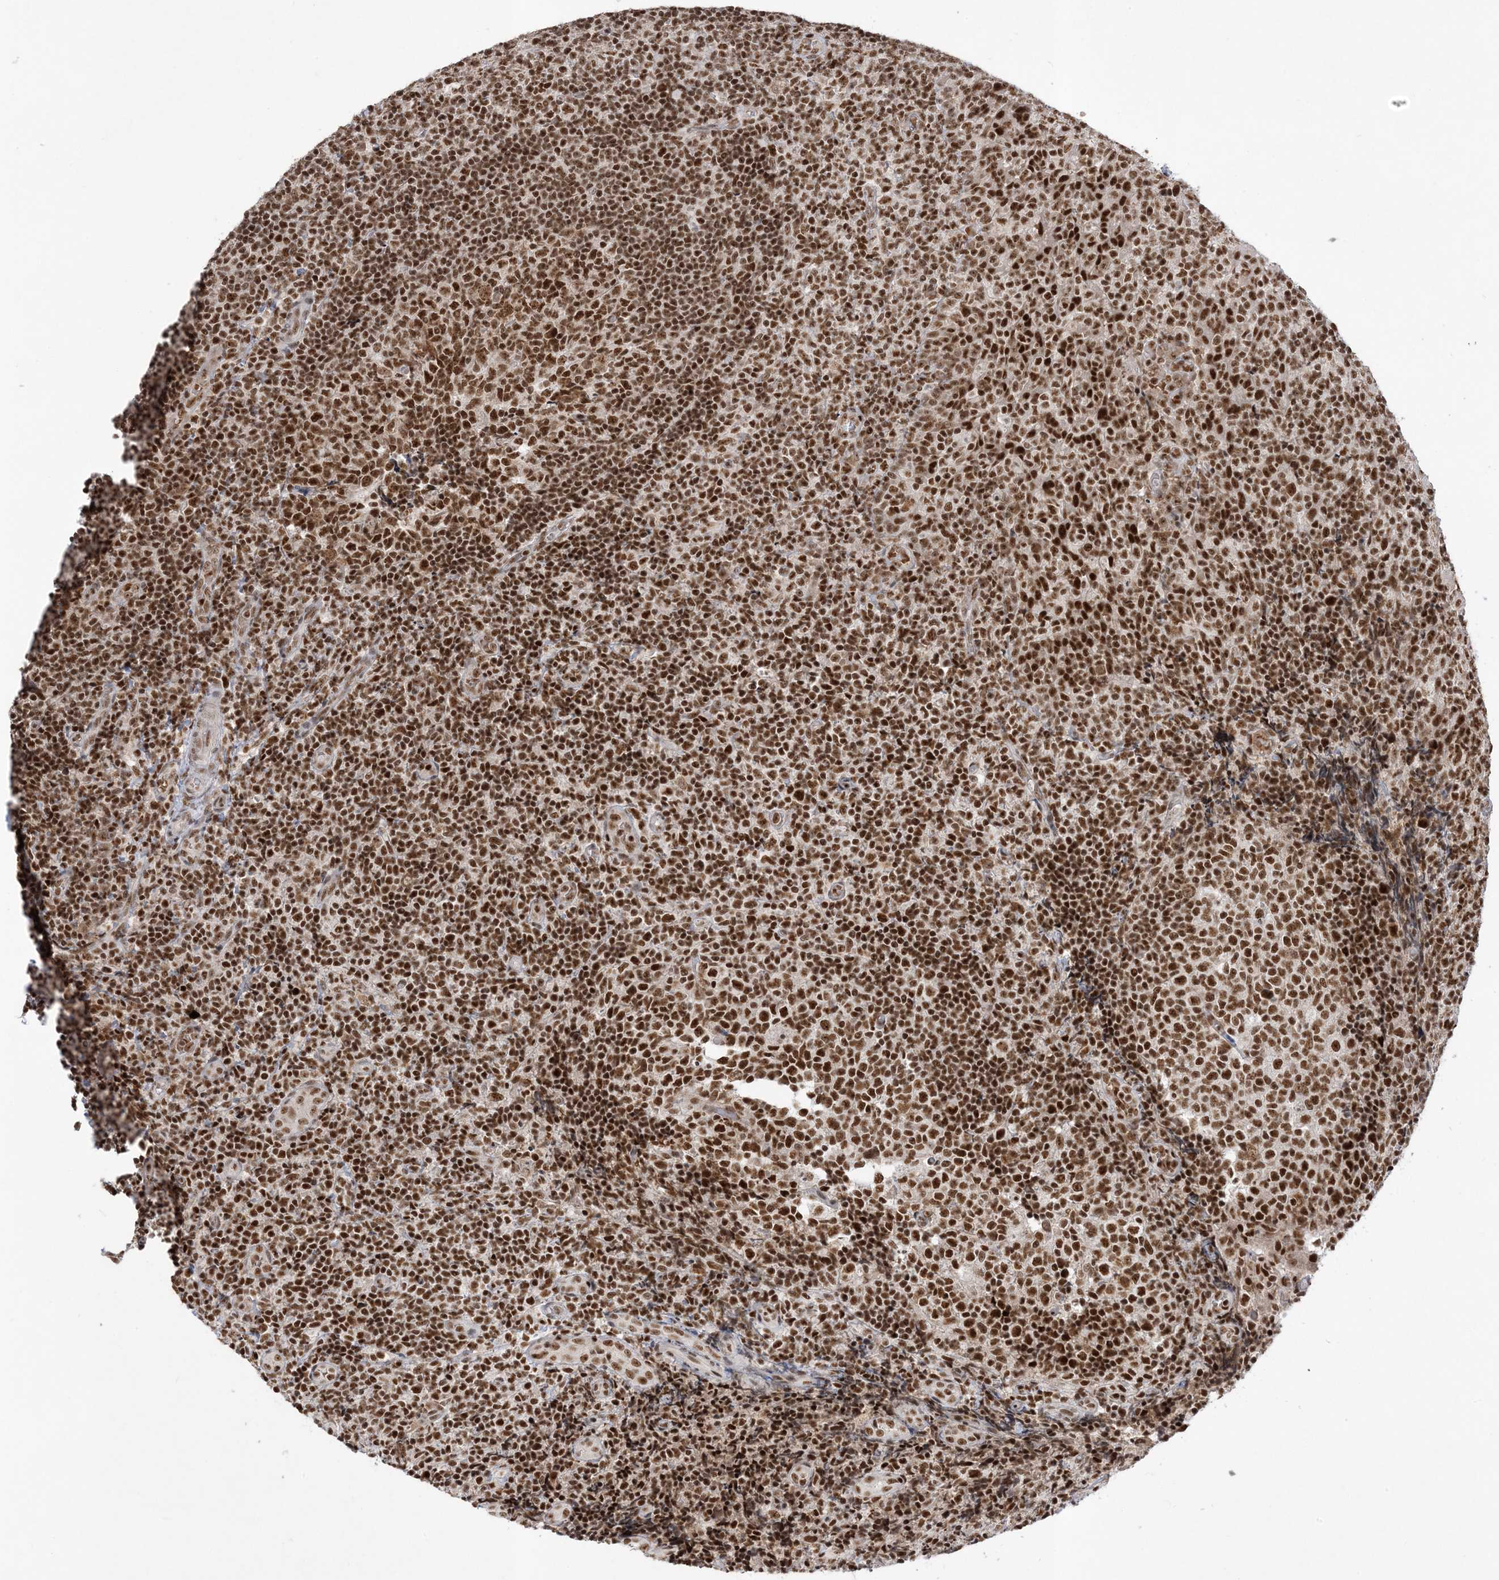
{"staining": {"intensity": "strong", "quantity": ">75%", "location": "nuclear"}, "tissue": "tonsil", "cell_type": "Germinal center cells", "image_type": "normal", "snomed": [{"axis": "morphology", "description": "Normal tissue, NOS"}, {"axis": "topography", "description": "Tonsil"}], "caption": "This photomicrograph reveals IHC staining of normal tonsil, with high strong nuclear positivity in approximately >75% of germinal center cells.", "gene": "PPIL2", "patient": {"sex": "female", "age": 19}}